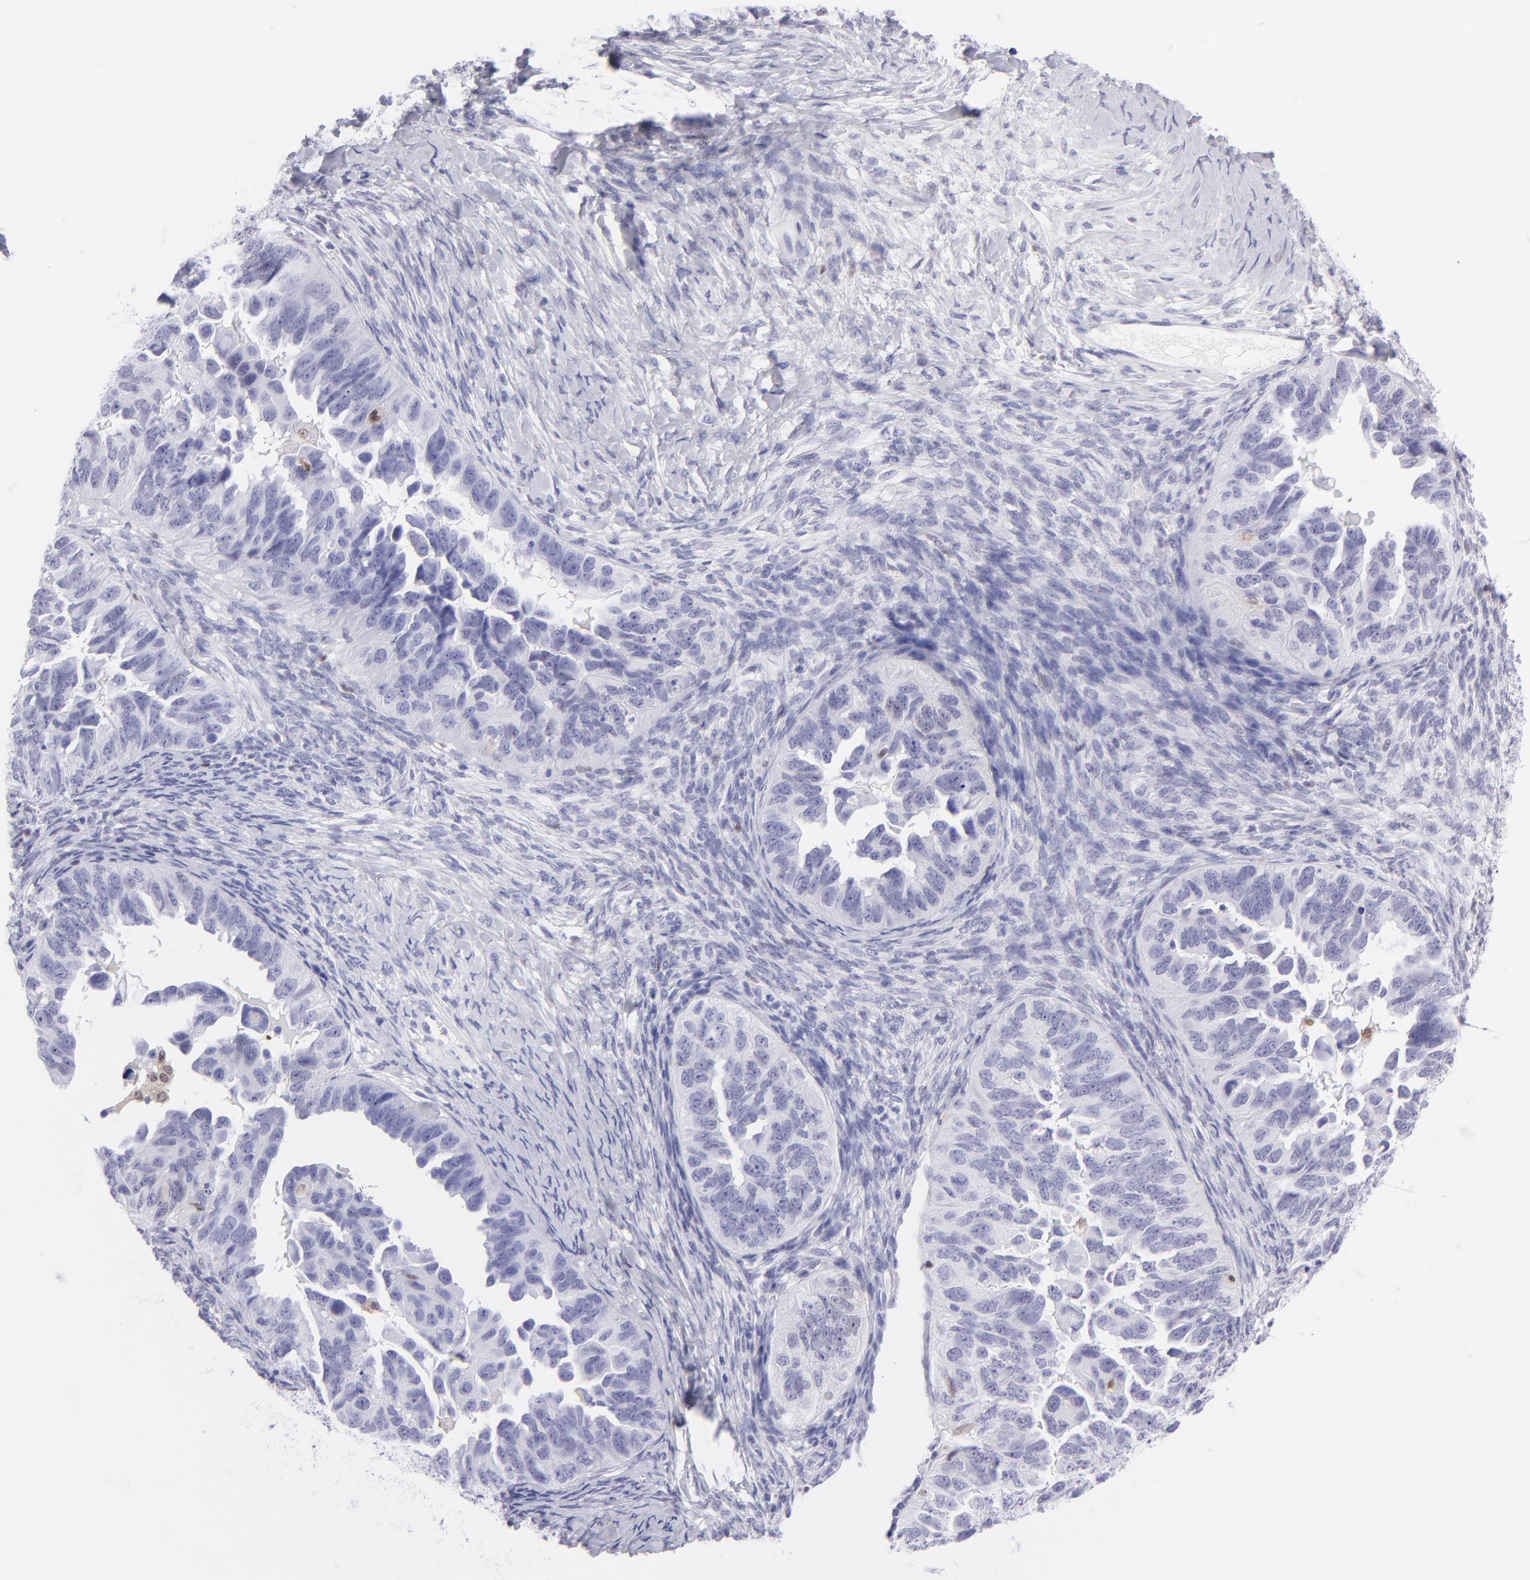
{"staining": {"intensity": "negative", "quantity": "none", "location": "none"}, "tissue": "ovarian cancer", "cell_type": "Tumor cells", "image_type": "cancer", "snomed": [{"axis": "morphology", "description": "Cystadenocarcinoma, serous, NOS"}, {"axis": "topography", "description": "Ovary"}], "caption": "This is an IHC photomicrograph of ovarian cancer. There is no expression in tumor cells.", "gene": "MITF", "patient": {"sex": "female", "age": 82}}